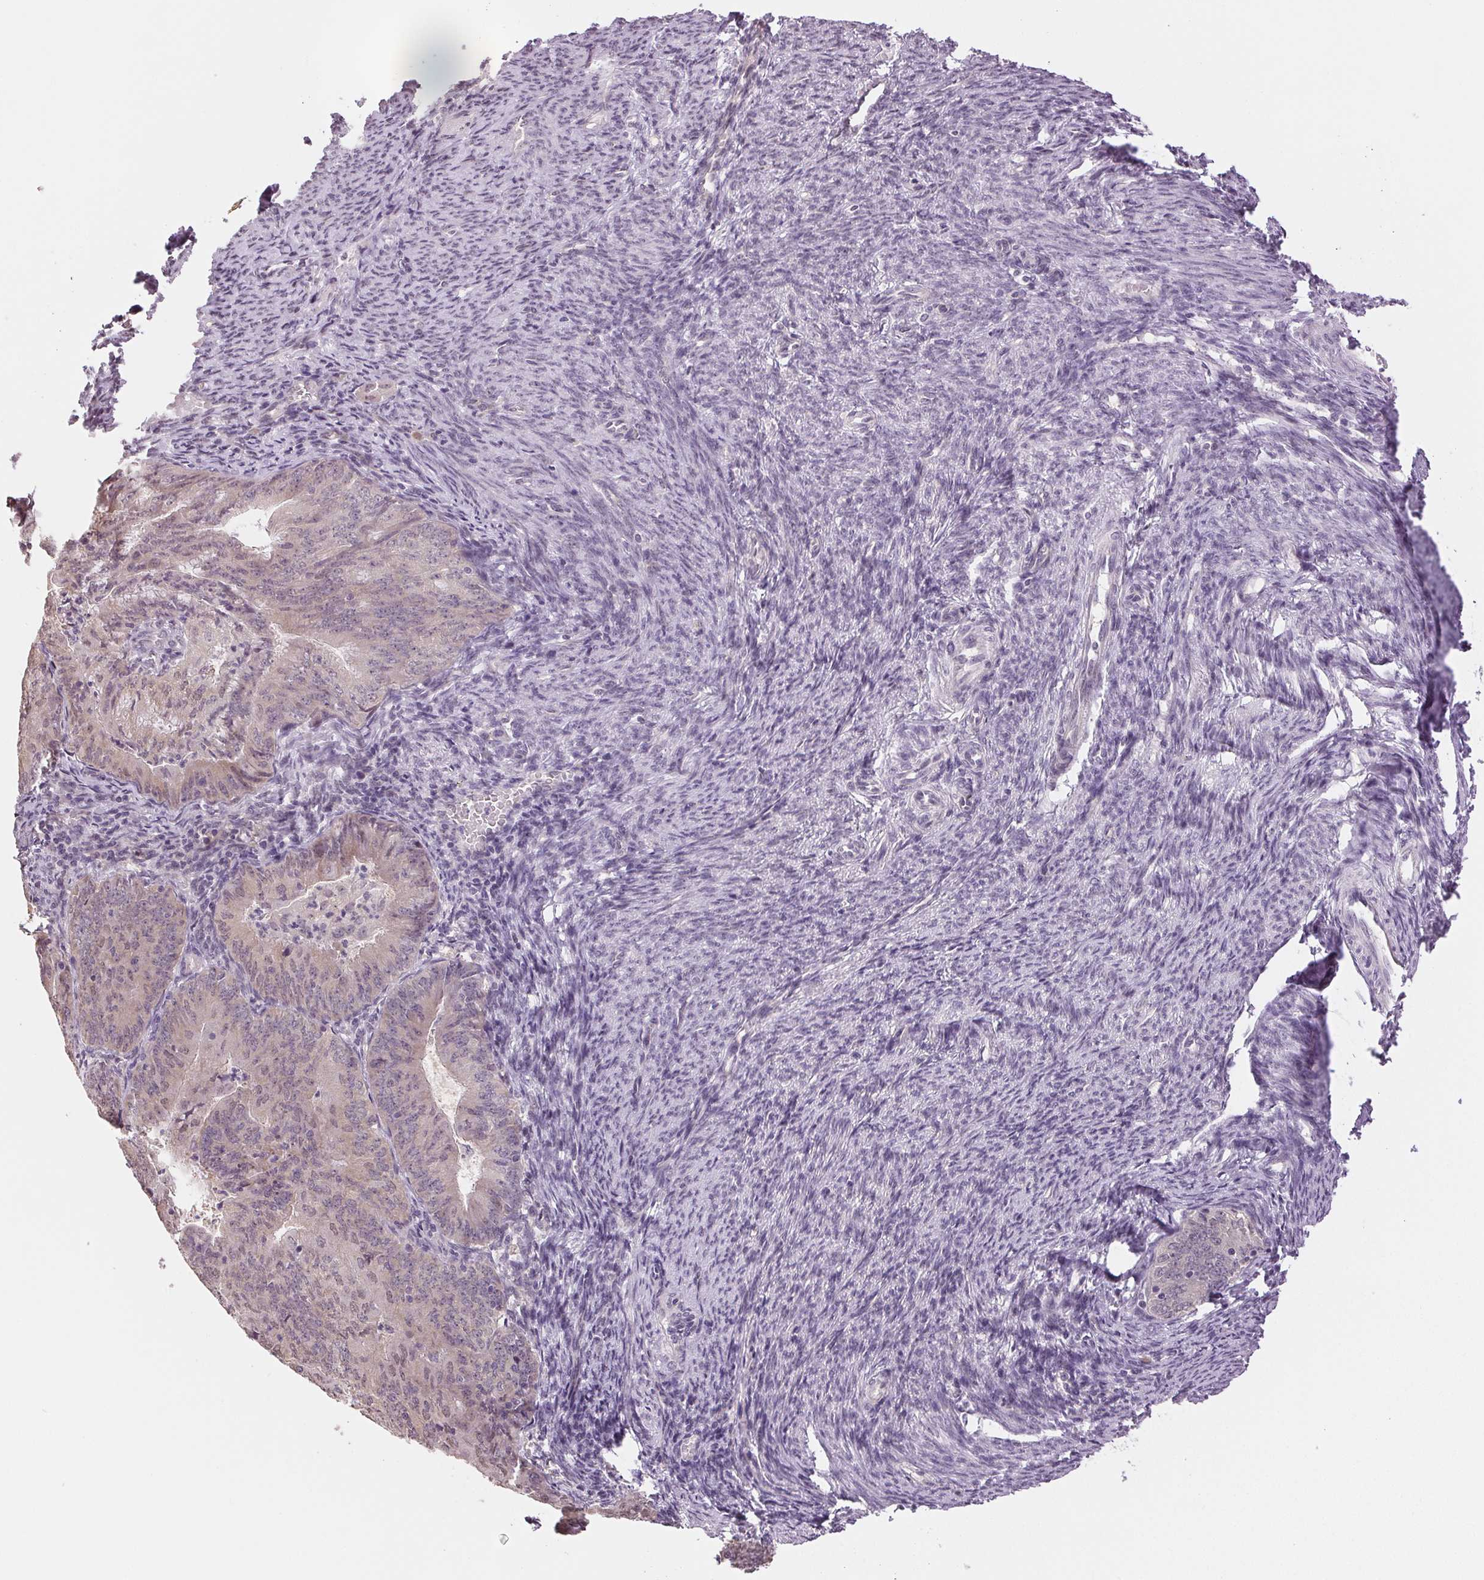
{"staining": {"intensity": "weak", "quantity": "<25%", "location": "nuclear"}, "tissue": "endometrial cancer", "cell_type": "Tumor cells", "image_type": "cancer", "snomed": [{"axis": "morphology", "description": "Adenocarcinoma, NOS"}, {"axis": "topography", "description": "Endometrium"}], "caption": "DAB immunohistochemical staining of human endometrial adenocarcinoma exhibits no significant expression in tumor cells.", "gene": "PLCB1", "patient": {"sex": "female", "age": 57}}